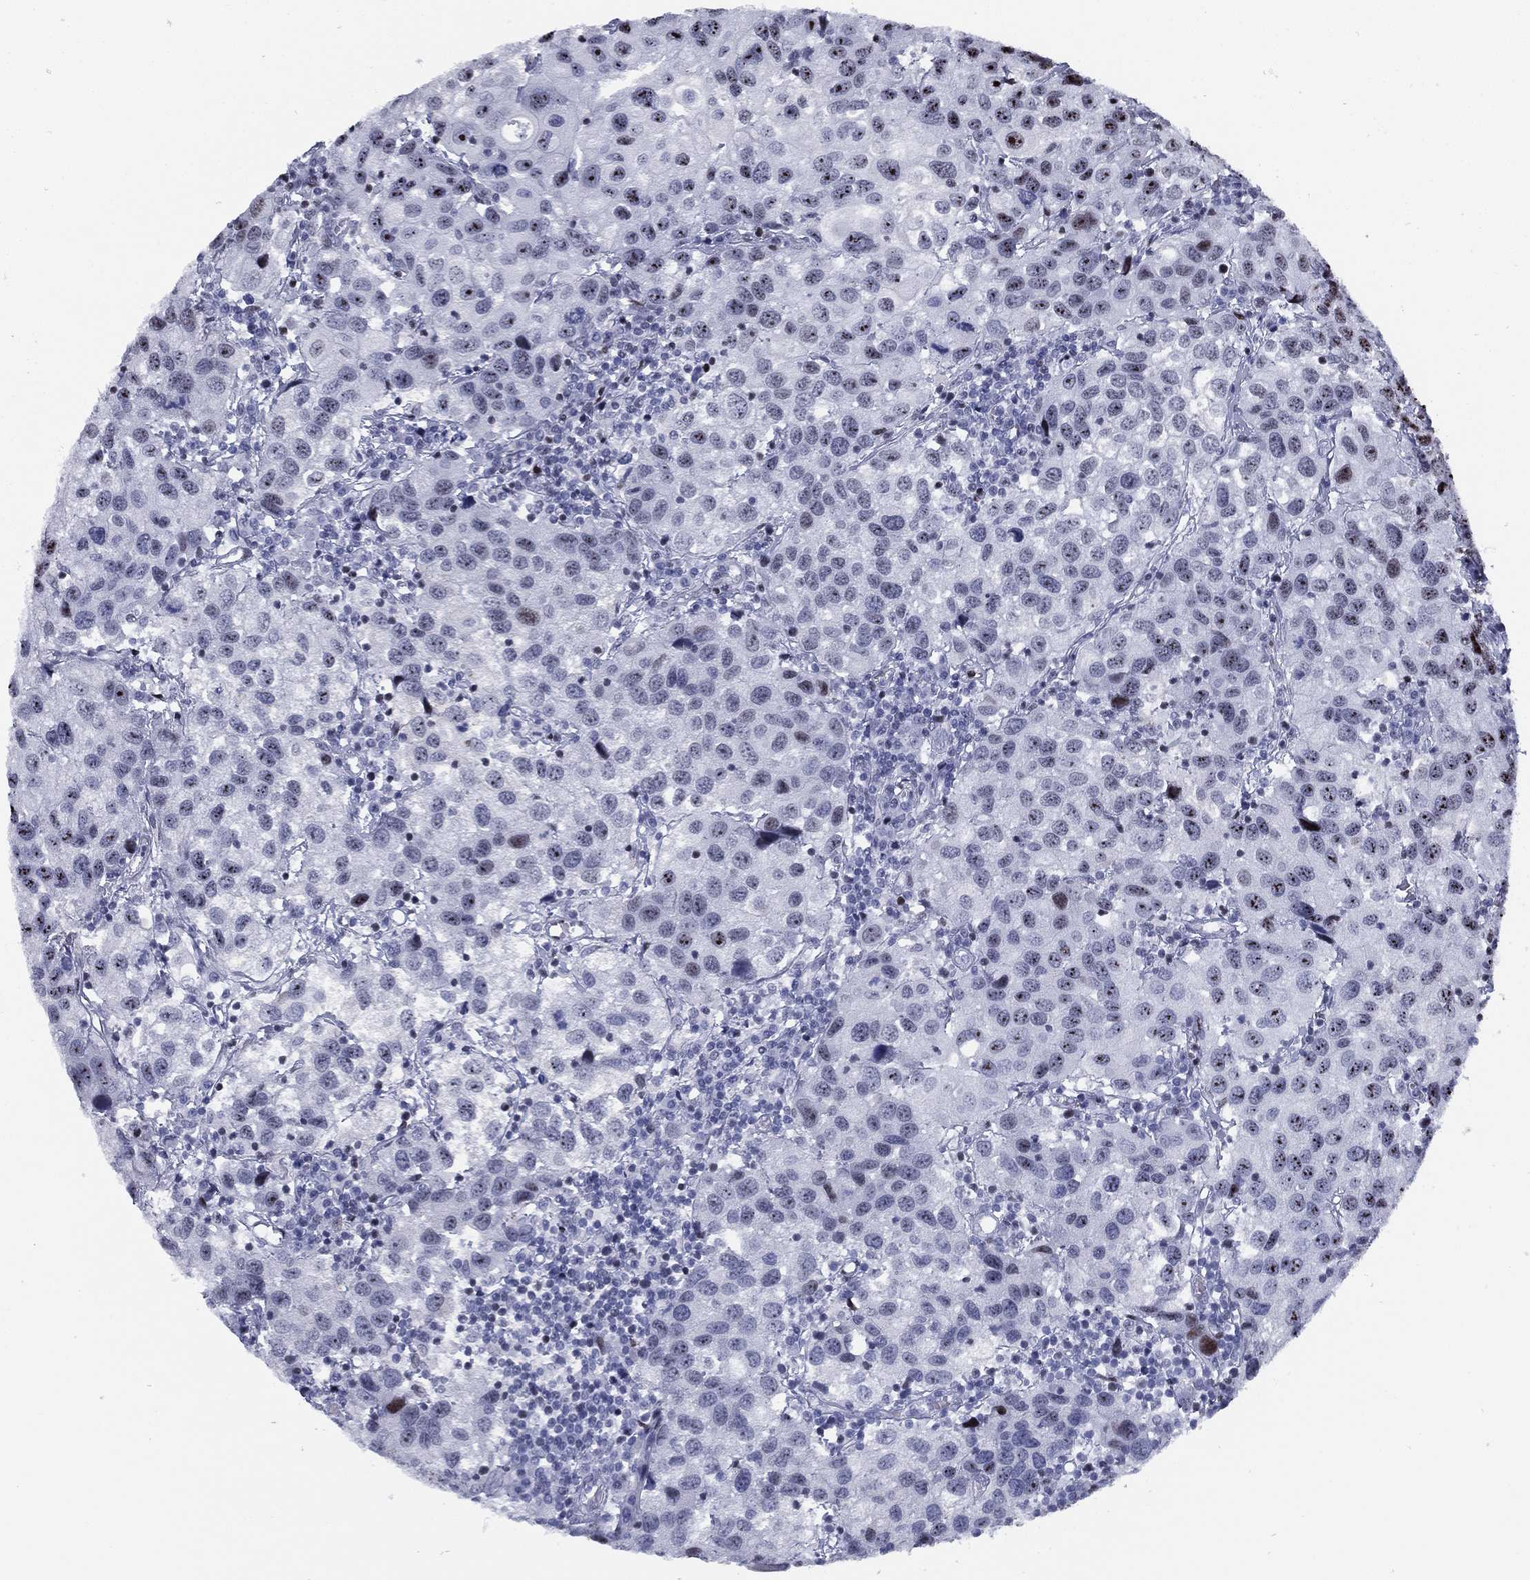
{"staining": {"intensity": "negative", "quantity": "none", "location": "none"}, "tissue": "urothelial cancer", "cell_type": "Tumor cells", "image_type": "cancer", "snomed": [{"axis": "morphology", "description": "Urothelial carcinoma, High grade"}, {"axis": "topography", "description": "Urinary bladder"}], "caption": "This image is of urothelial carcinoma (high-grade) stained with immunohistochemistry (IHC) to label a protein in brown with the nuclei are counter-stained blue. There is no staining in tumor cells.", "gene": "CYB561D2", "patient": {"sex": "male", "age": 79}}